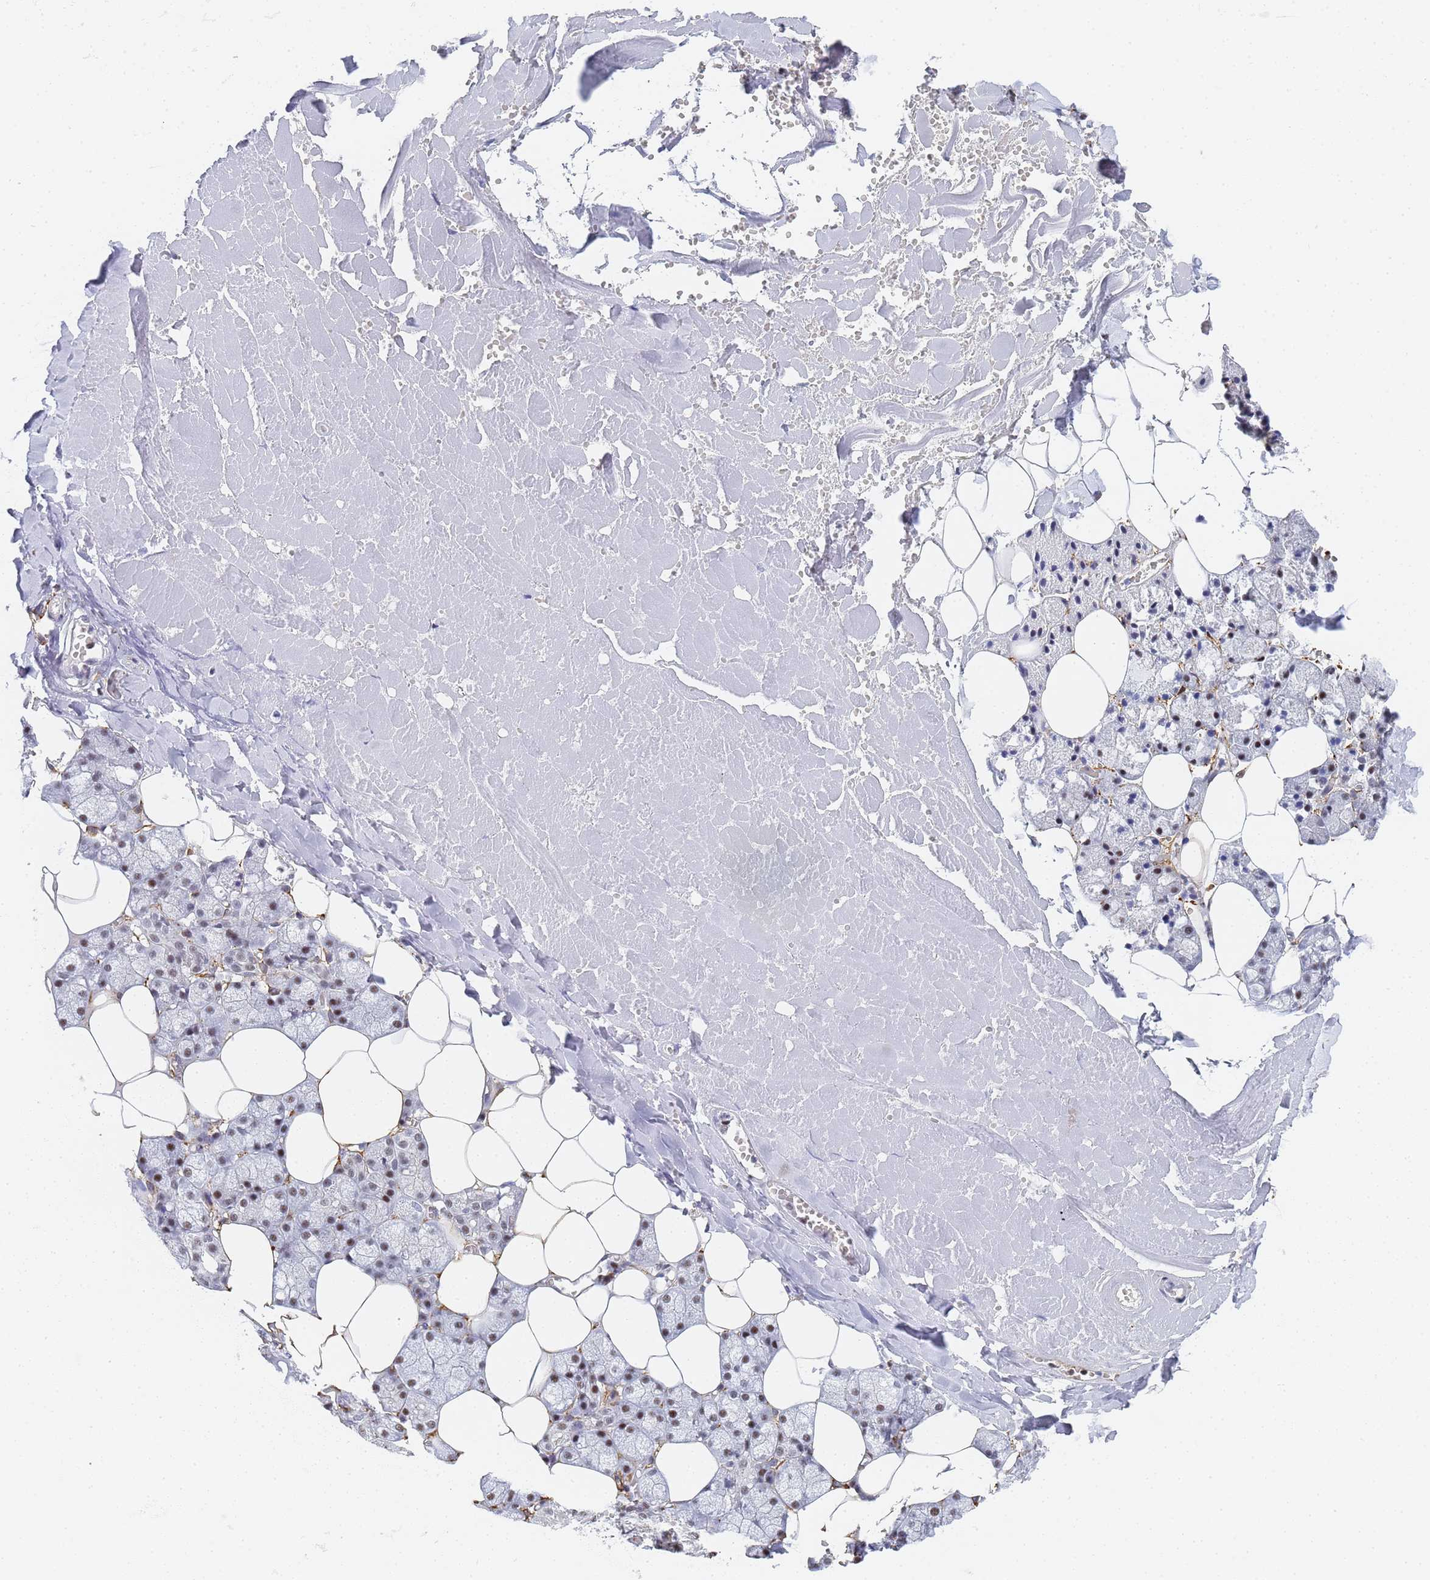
{"staining": {"intensity": "moderate", "quantity": "25%-75%", "location": "nuclear"}, "tissue": "salivary gland", "cell_type": "Glandular cells", "image_type": "normal", "snomed": [{"axis": "morphology", "description": "Normal tissue, NOS"}, {"axis": "topography", "description": "Salivary gland"}], "caption": "A brown stain highlights moderate nuclear staining of a protein in glandular cells of benign salivary gland. (IHC, brightfield microscopy, high magnification).", "gene": "PRRT4", "patient": {"sex": "male", "age": 62}}